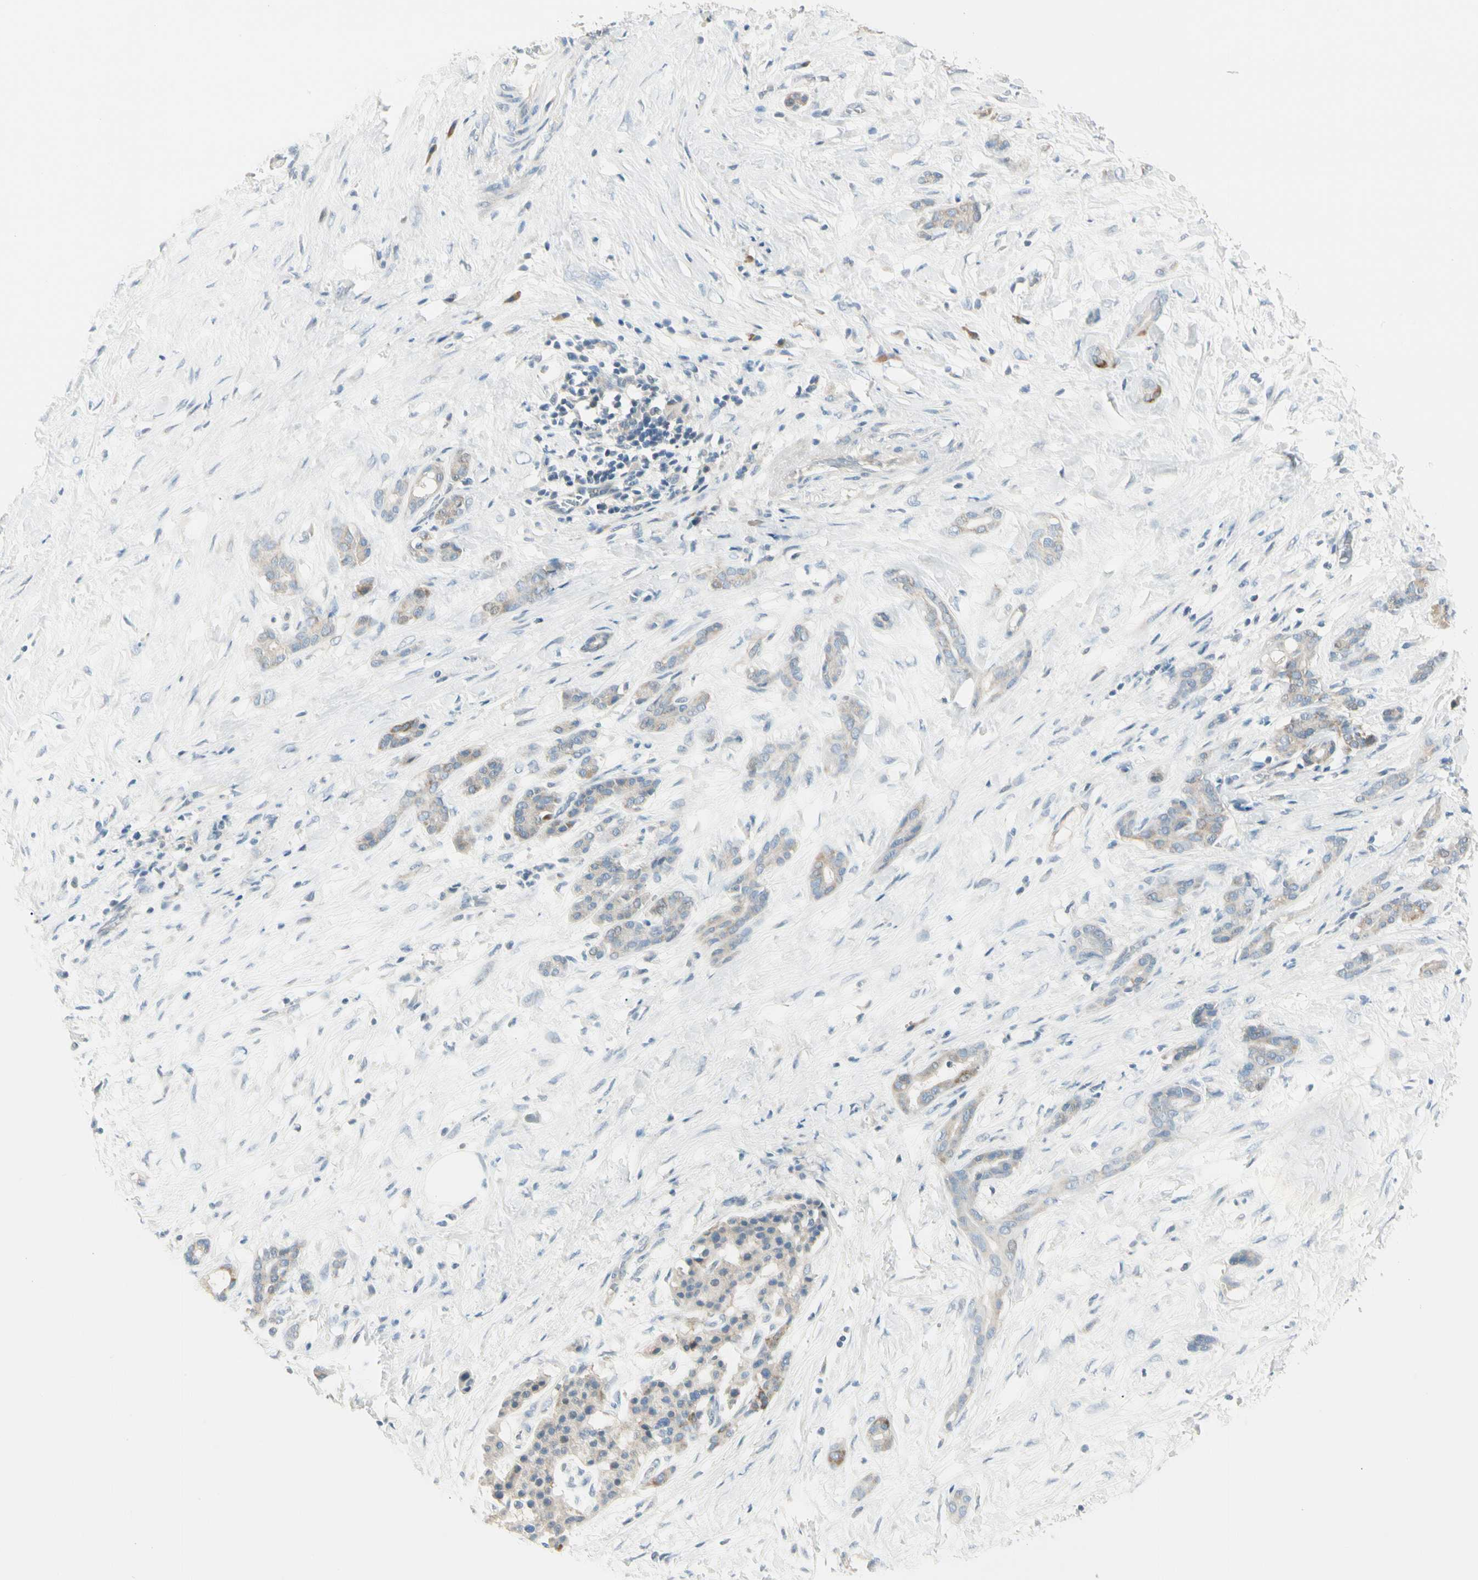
{"staining": {"intensity": "weak", "quantity": ">75%", "location": "cytoplasmic/membranous"}, "tissue": "pancreatic cancer", "cell_type": "Tumor cells", "image_type": "cancer", "snomed": [{"axis": "morphology", "description": "Adenocarcinoma, NOS"}, {"axis": "topography", "description": "Pancreas"}], "caption": "The image displays immunohistochemical staining of pancreatic cancer. There is weak cytoplasmic/membranous positivity is seen in approximately >75% of tumor cells.", "gene": "SLC6A15", "patient": {"sex": "male", "age": 41}}